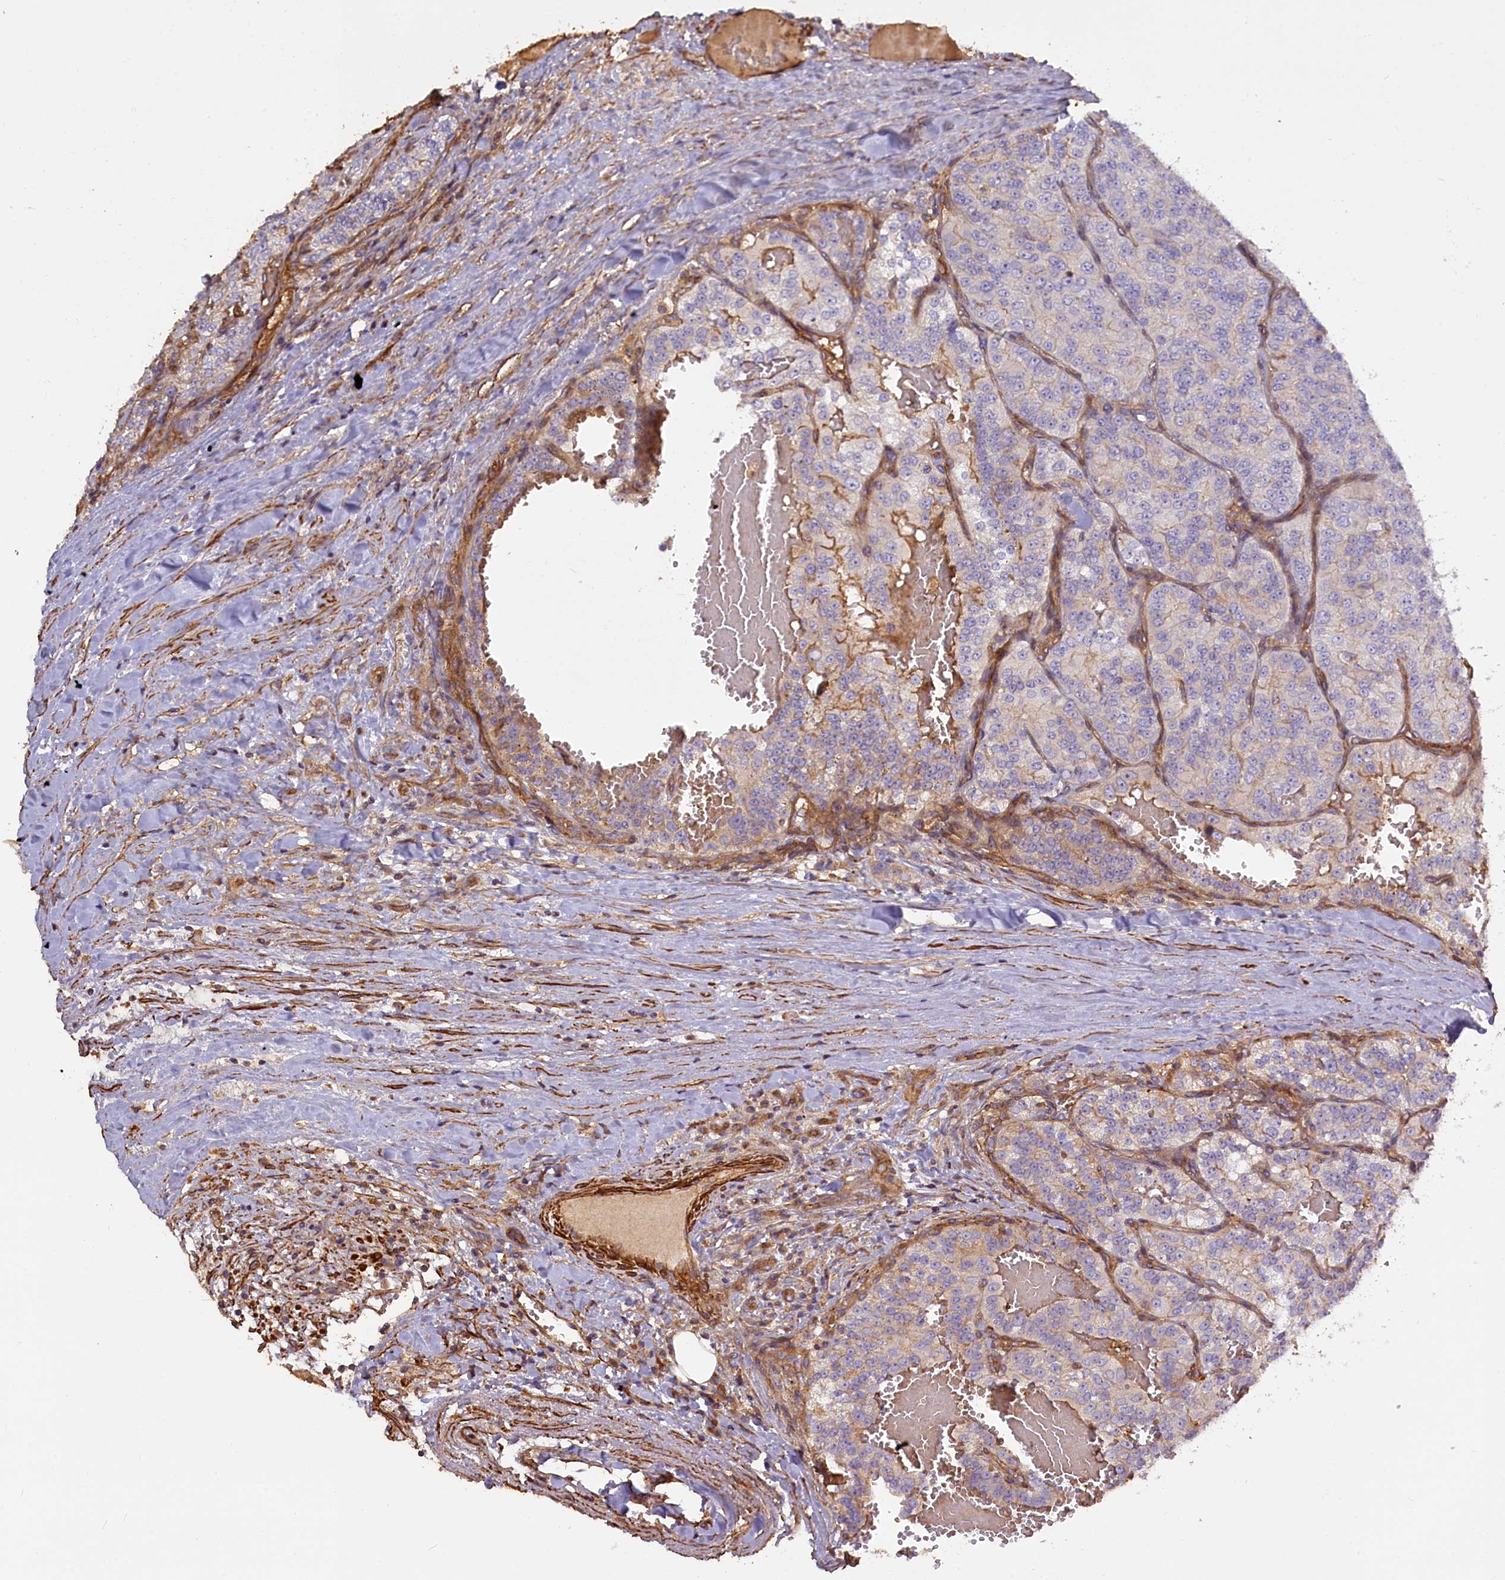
{"staining": {"intensity": "negative", "quantity": "none", "location": "none"}, "tissue": "renal cancer", "cell_type": "Tumor cells", "image_type": "cancer", "snomed": [{"axis": "morphology", "description": "Adenocarcinoma, NOS"}, {"axis": "topography", "description": "Kidney"}], "caption": "High magnification brightfield microscopy of adenocarcinoma (renal) stained with DAB (3,3'-diaminobenzidine) (brown) and counterstained with hematoxylin (blue): tumor cells show no significant expression.", "gene": "FUZ", "patient": {"sex": "female", "age": 63}}